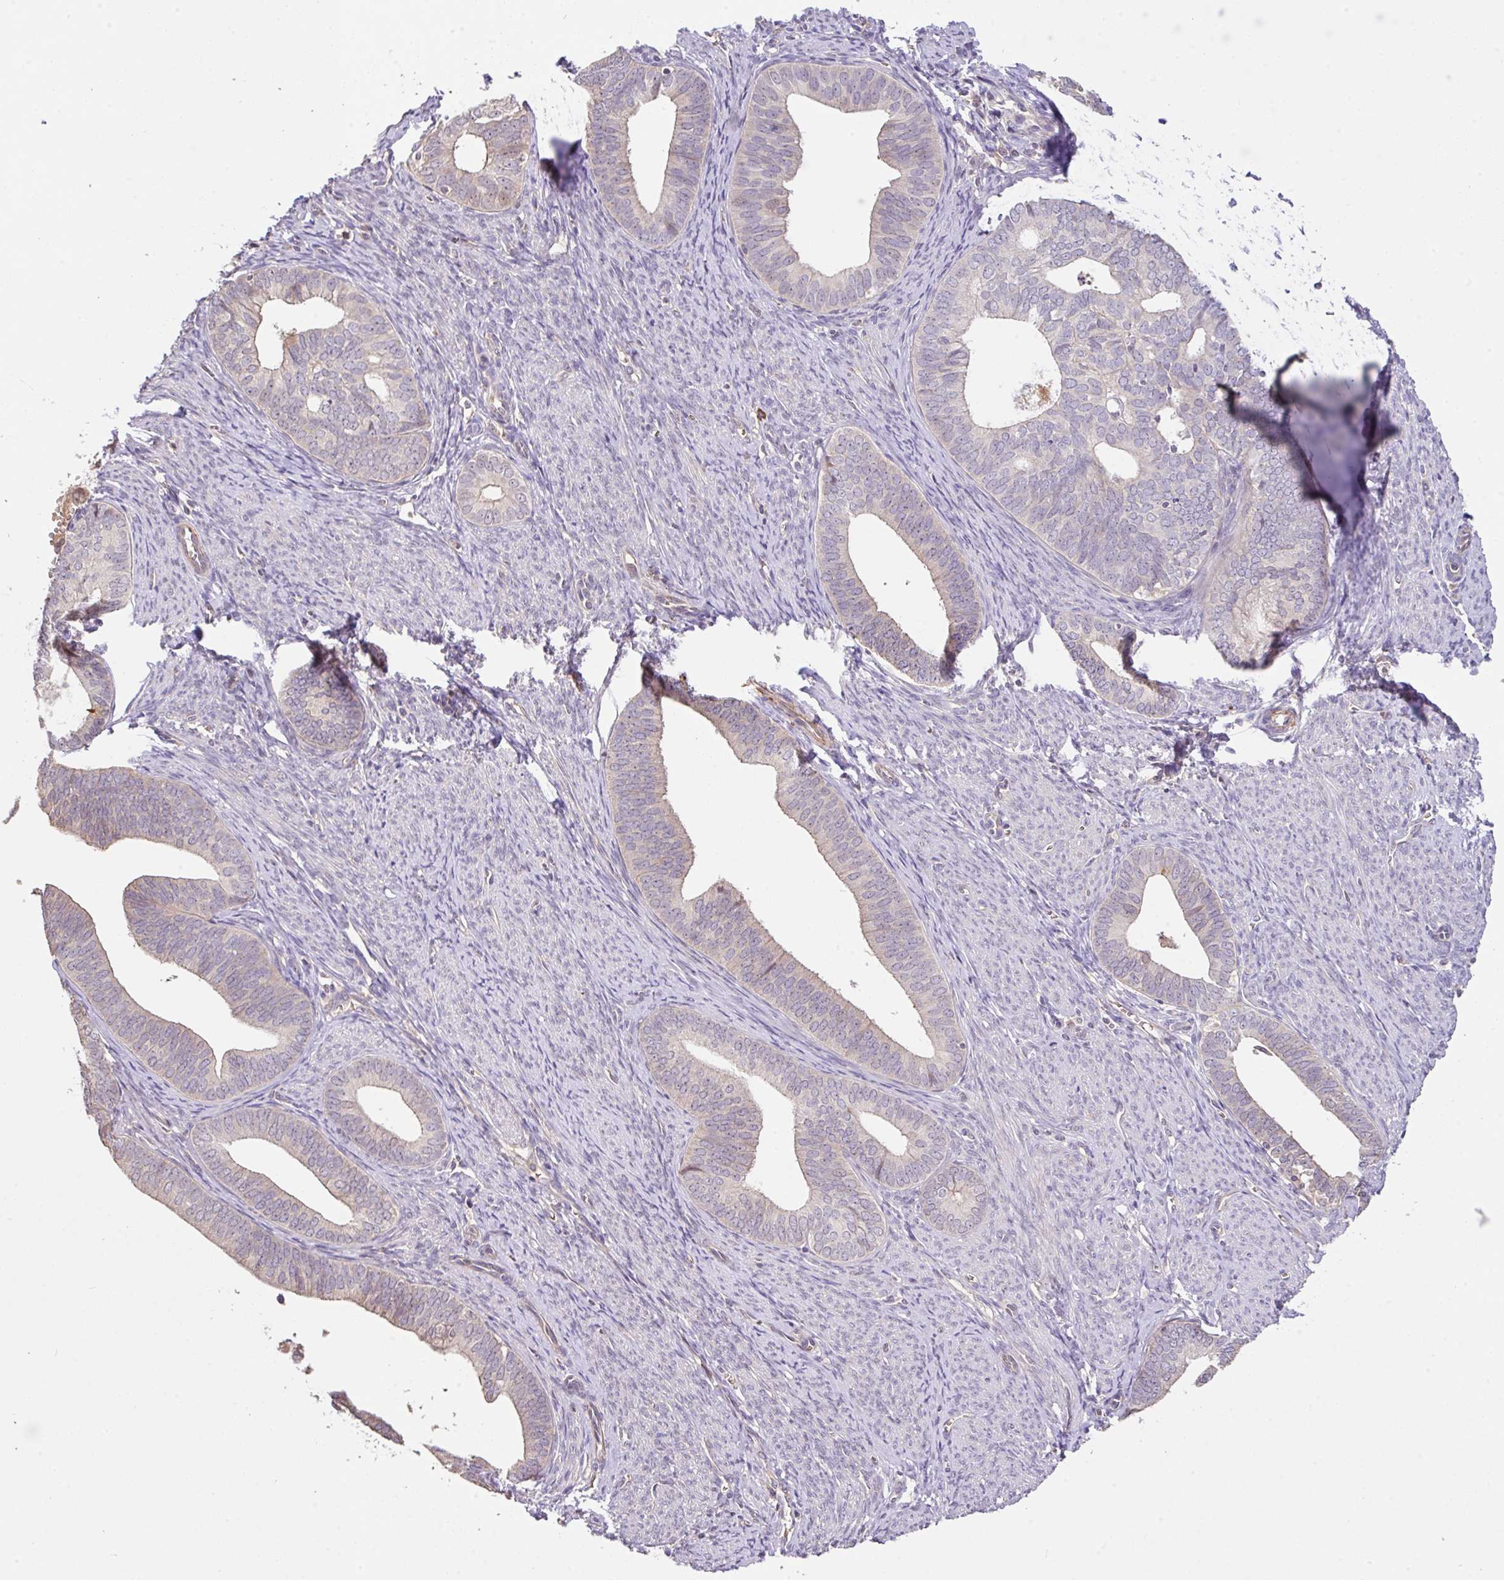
{"staining": {"intensity": "negative", "quantity": "none", "location": "none"}, "tissue": "endometrial cancer", "cell_type": "Tumor cells", "image_type": "cancer", "snomed": [{"axis": "morphology", "description": "Adenocarcinoma, NOS"}, {"axis": "topography", "description": "Endometrium"}], "caption": "Tumor cells show no significant expression in endometrial cancer (adenocarcinoma).", "gene": "C1QTNF9B", "patient": {"sex": "female", "age": 75}}